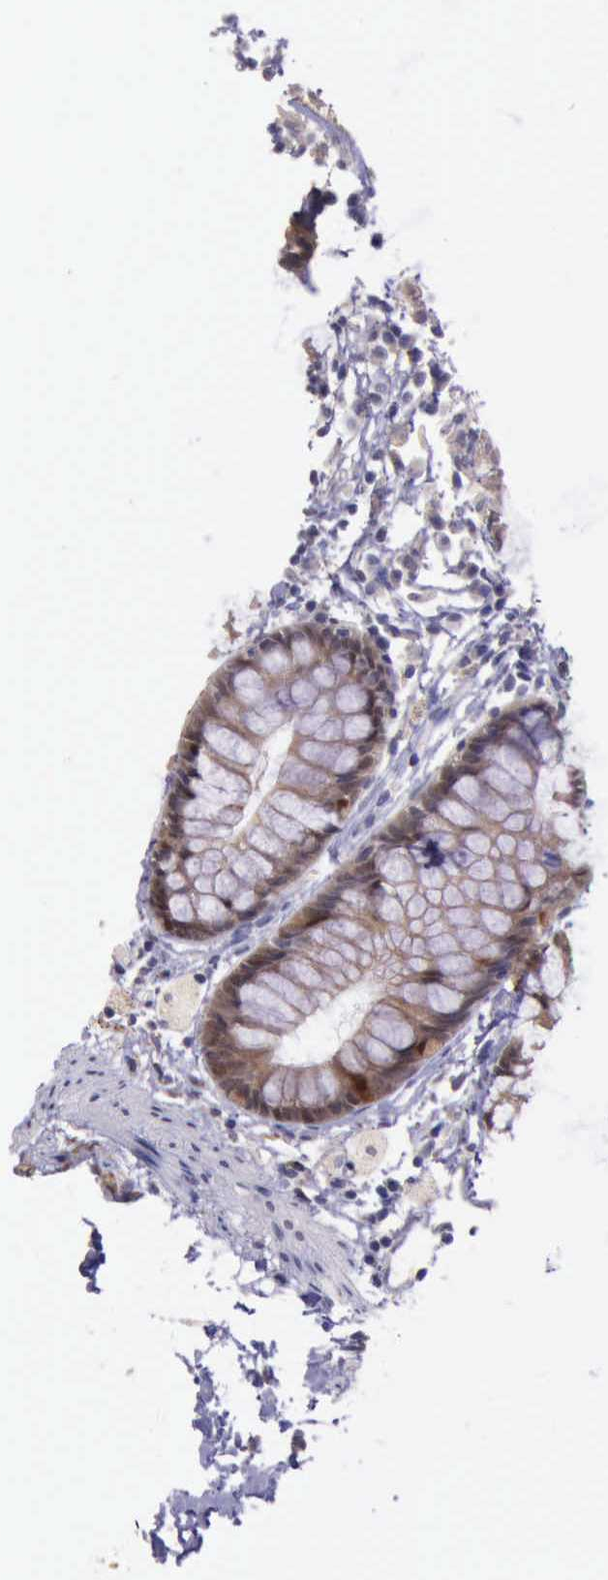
{"staining": {"intensity": "negative", "quantity": "none", "location": "none"}, "tissue": "colon", "cell_type": "Endothelial cells", "image_type": "normal", "snomed": [{"axis": "morphology", "description": "Normal tissue, NOS"}, {"axis": "topography", "description": "Smooth muscle"}, {"axis": "topography", "description": "Colon"}], "caption": "Micrograph shows no protein staining in endothelial cells of normal colon.", "gene": "PLEK2", "patient": {"sex": "male", "age": 67}}